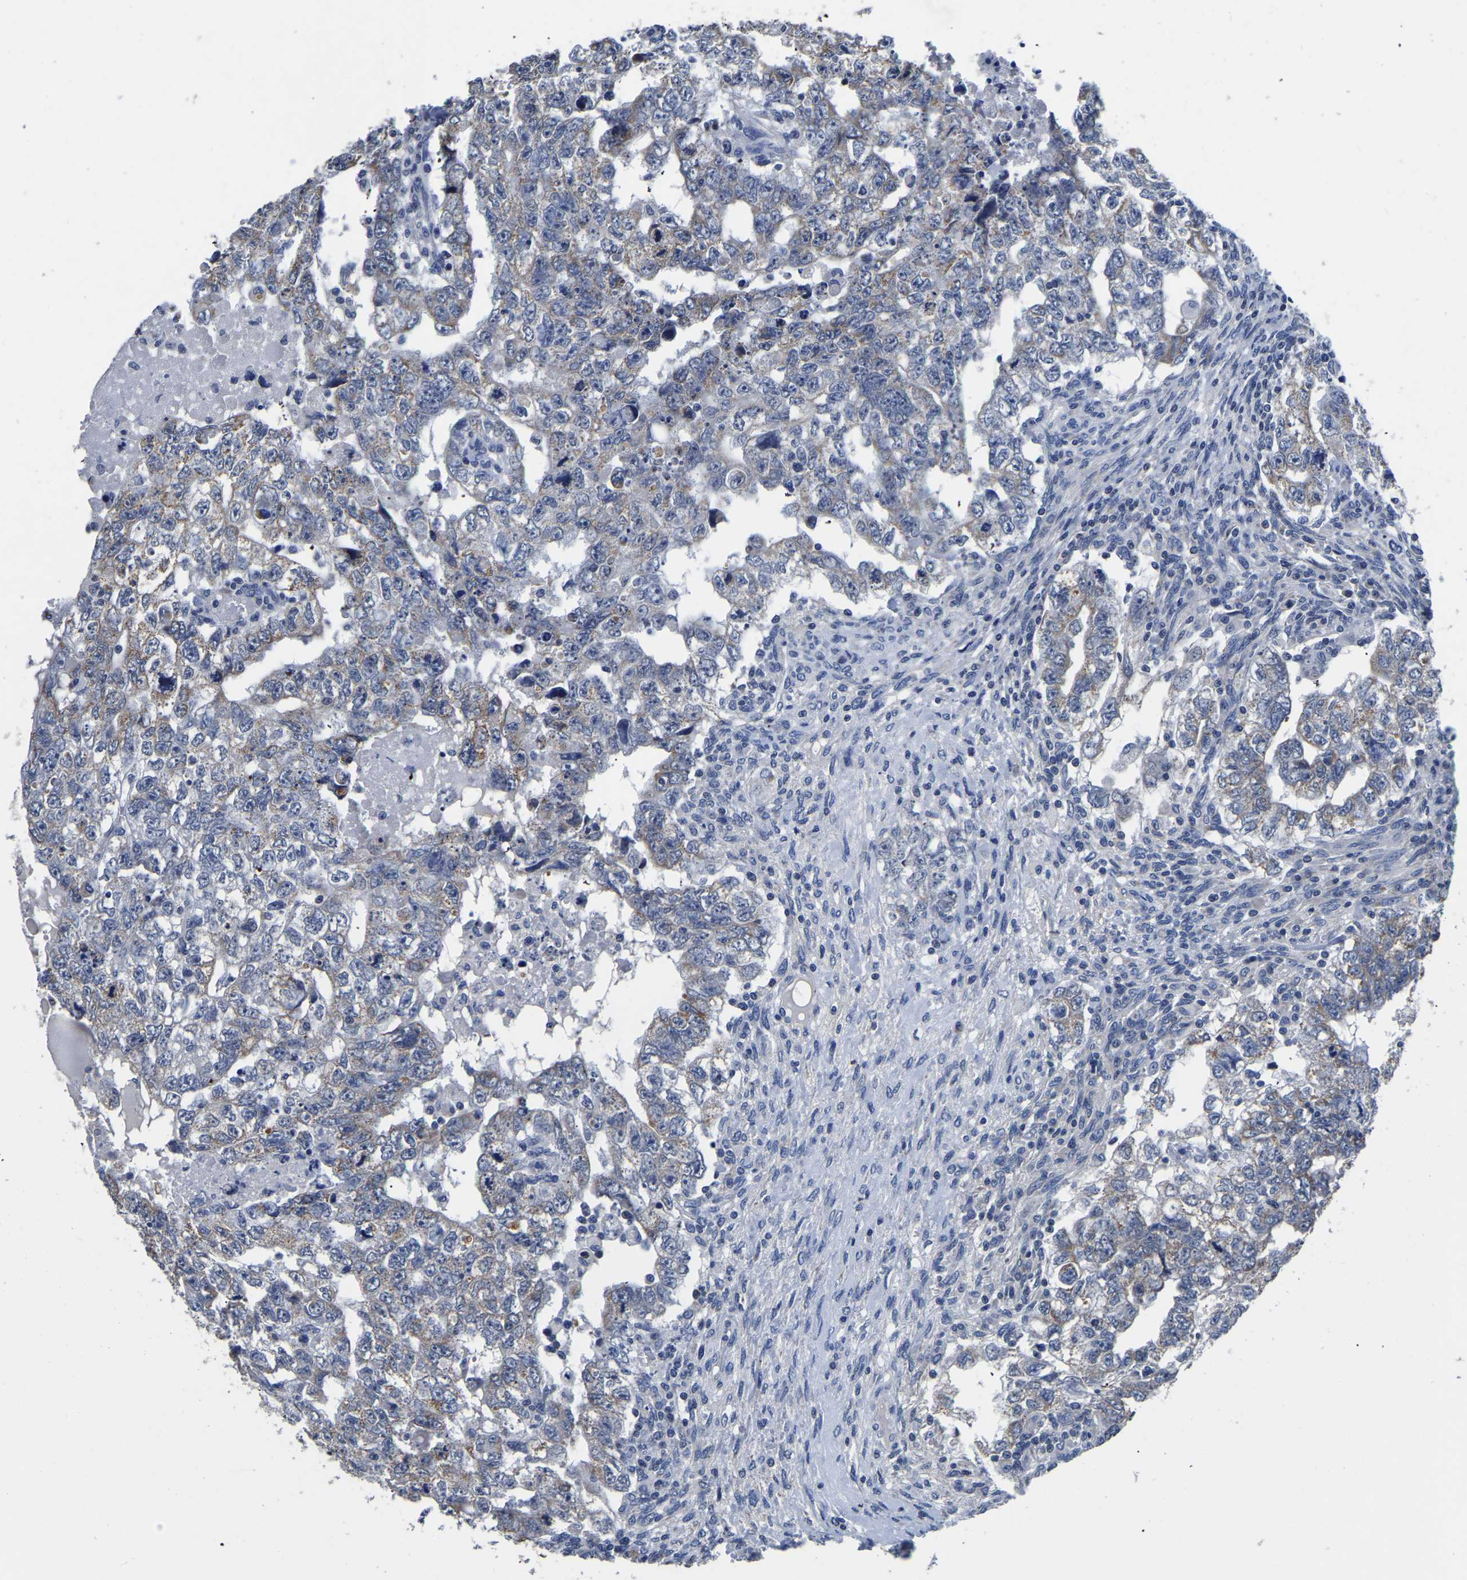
{"staining": {"intensity": "moderate", "quantity": "25%-75%", "location": "cytoplasmic/membranous"}, "tissue": "testis cancer", "cell_type": "Tumor cells", "image_type": "cancer", "snomed": [{"axis": "morphology", "description": "Carcinoma, Embryonal, NOS"}, {"axis": "topography", "description": "Testis"}], "caption": "Moderate cytoplasmic/membranous protein expression is seen in about 25%-75% of tumor cells in testis cancer. The staining was performed using DAB, with brown indicating positive protein expression. Nuclei are stained blue with hematoxylin.", "gene": "FGD5", "patient": {"sex": "male", "age": 36}}